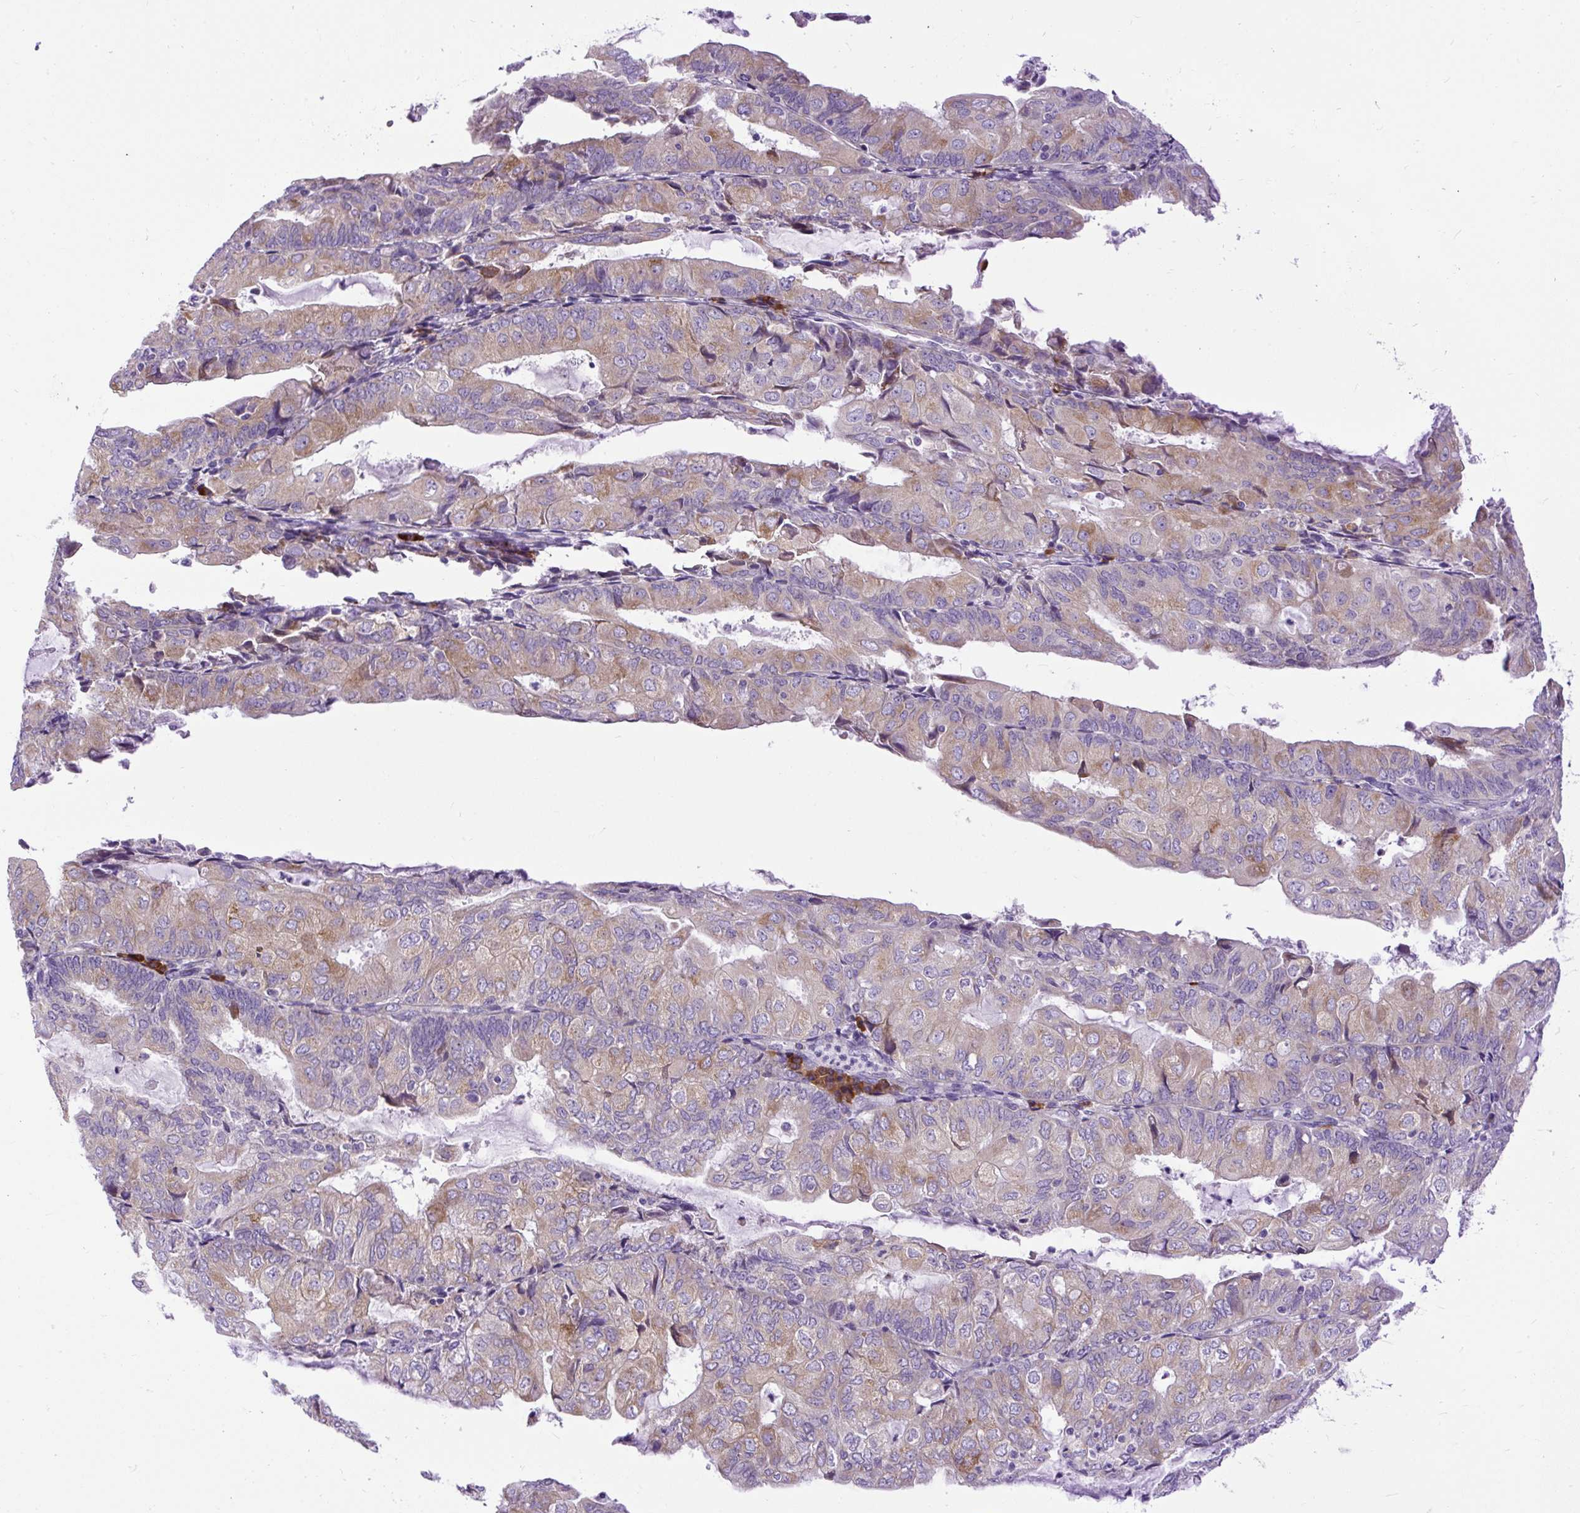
{"staining": {"intensity": "moderate", "quantity": ">75%", "location": "cytoplasmic/membranous"}, "tissue": "endometrial cancer", "cell_type": "Tumor cells", "image_type": "cancer", "snomed": [{"axis": "morphology", "description": "Adenocarcinoma, NOS"}, {"axis": "topography", "description": "Endometrium"}], "caption": "Immunohistochemical staining of endometrial adenocarcinoma reveals moderate cytoplasmic/membranous protein expression in about >75% of tumor cells.", "gene": "SYBU", "patient": {"sex": "female", "age": 81}}